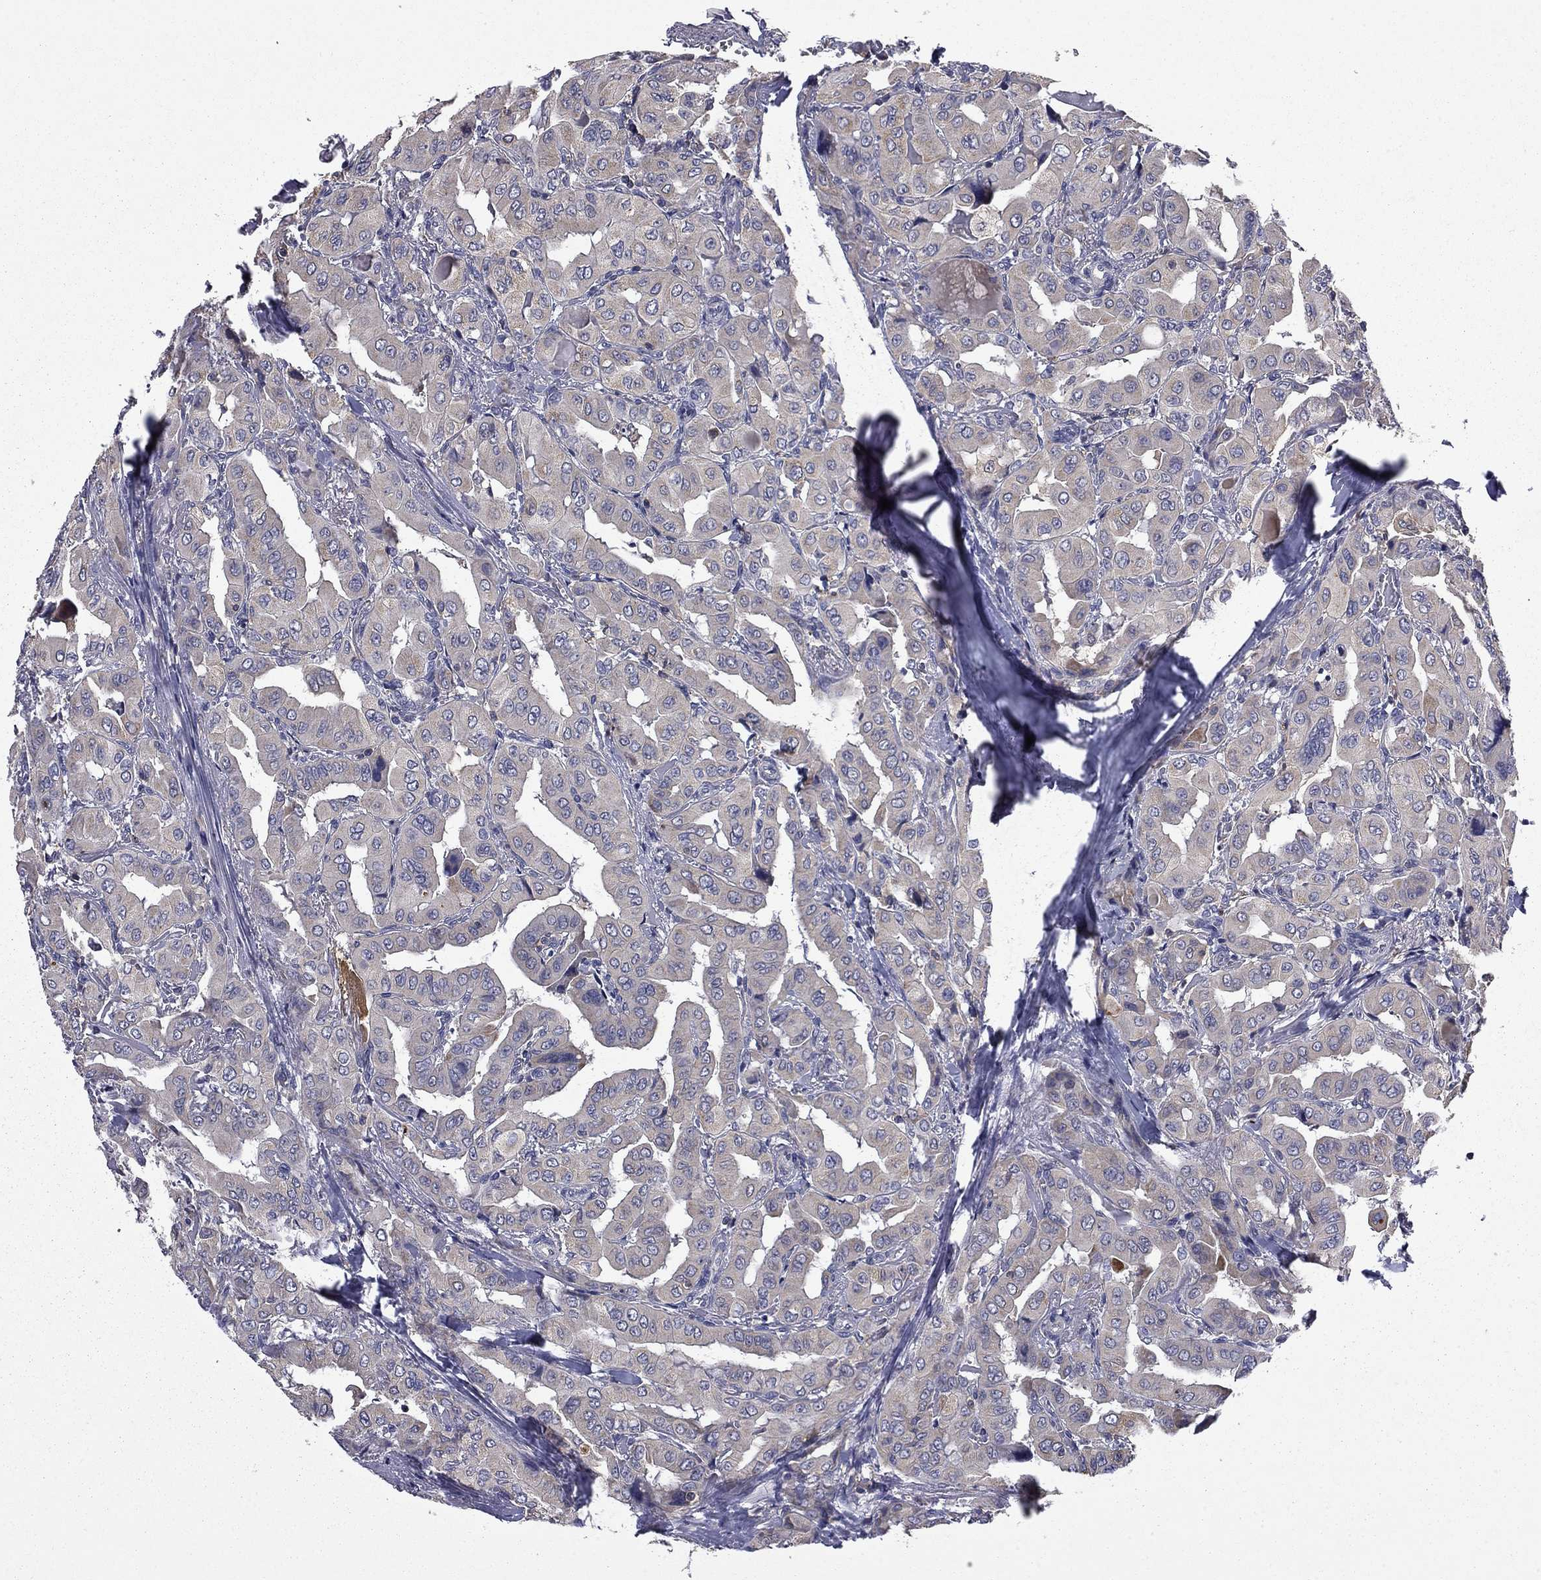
{"staining": {"intensity": "moderate", "quantity": "<25%", "location": "cytoplasmic/membranous"}, "tissue": "thyroid cancer", "cell_type": "Tumor cells", "image_type": "cancer", "snomed": [{"axis": "morphology", "description": "Normal tissue, NOS"}, {"axis": "morphology", "description": "Papillary adenocarcinoma, NOS"}, {"axis": "topography", "description": "Thyroid gland"}], "caption": "IHC histopathology image of neoplastic tissue: thyroid cancer stained using immunohistochemistry displays low levels of moderate protein expression localized specifically in the cytoplasmic/membranous of tumor cells, appearing as a cytoplasmic/membranous brown color.", "gene": "CEACAM7", "patient": {"sex": "female", "age": 66}}